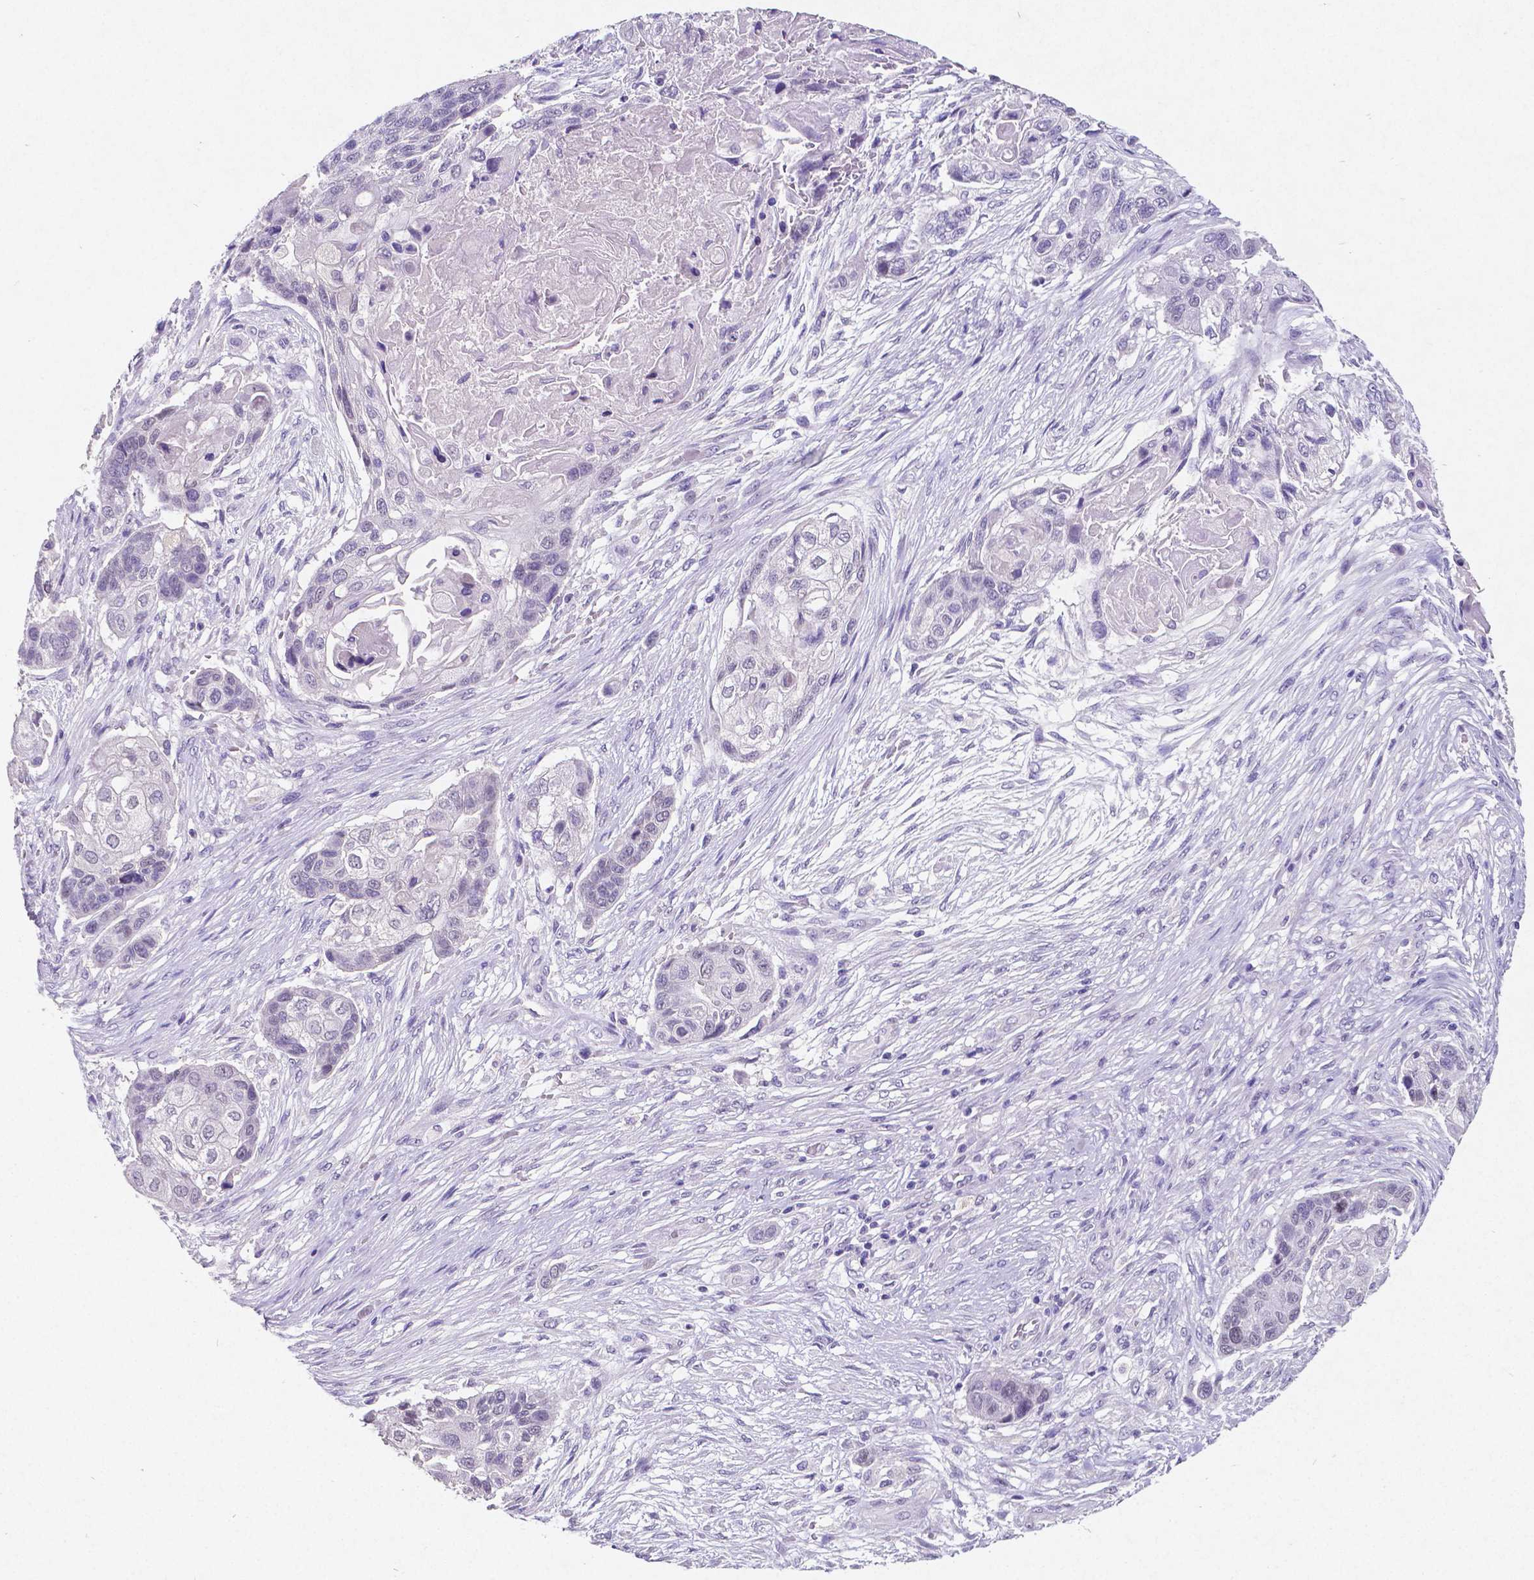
{"staining": {"intensity": "negative", "quantity": "none", "location": "none"}, "tissue": "lung cancer", "cell_type": "Tumor cells", "image_type": "cancer", "snomed": [{"axis": "morphology", "description": "Squamous cell carcinoma, NOS"}, {"axis": "topography", "description": "Lung"}], "caption": "High power microscopy histopathology image of an IHC image of lung squamous cell carcinoma, revealing no significant staining in tumor cells.", "gene": "SATB2", "patient": {"sex": "male", "age": 69}}